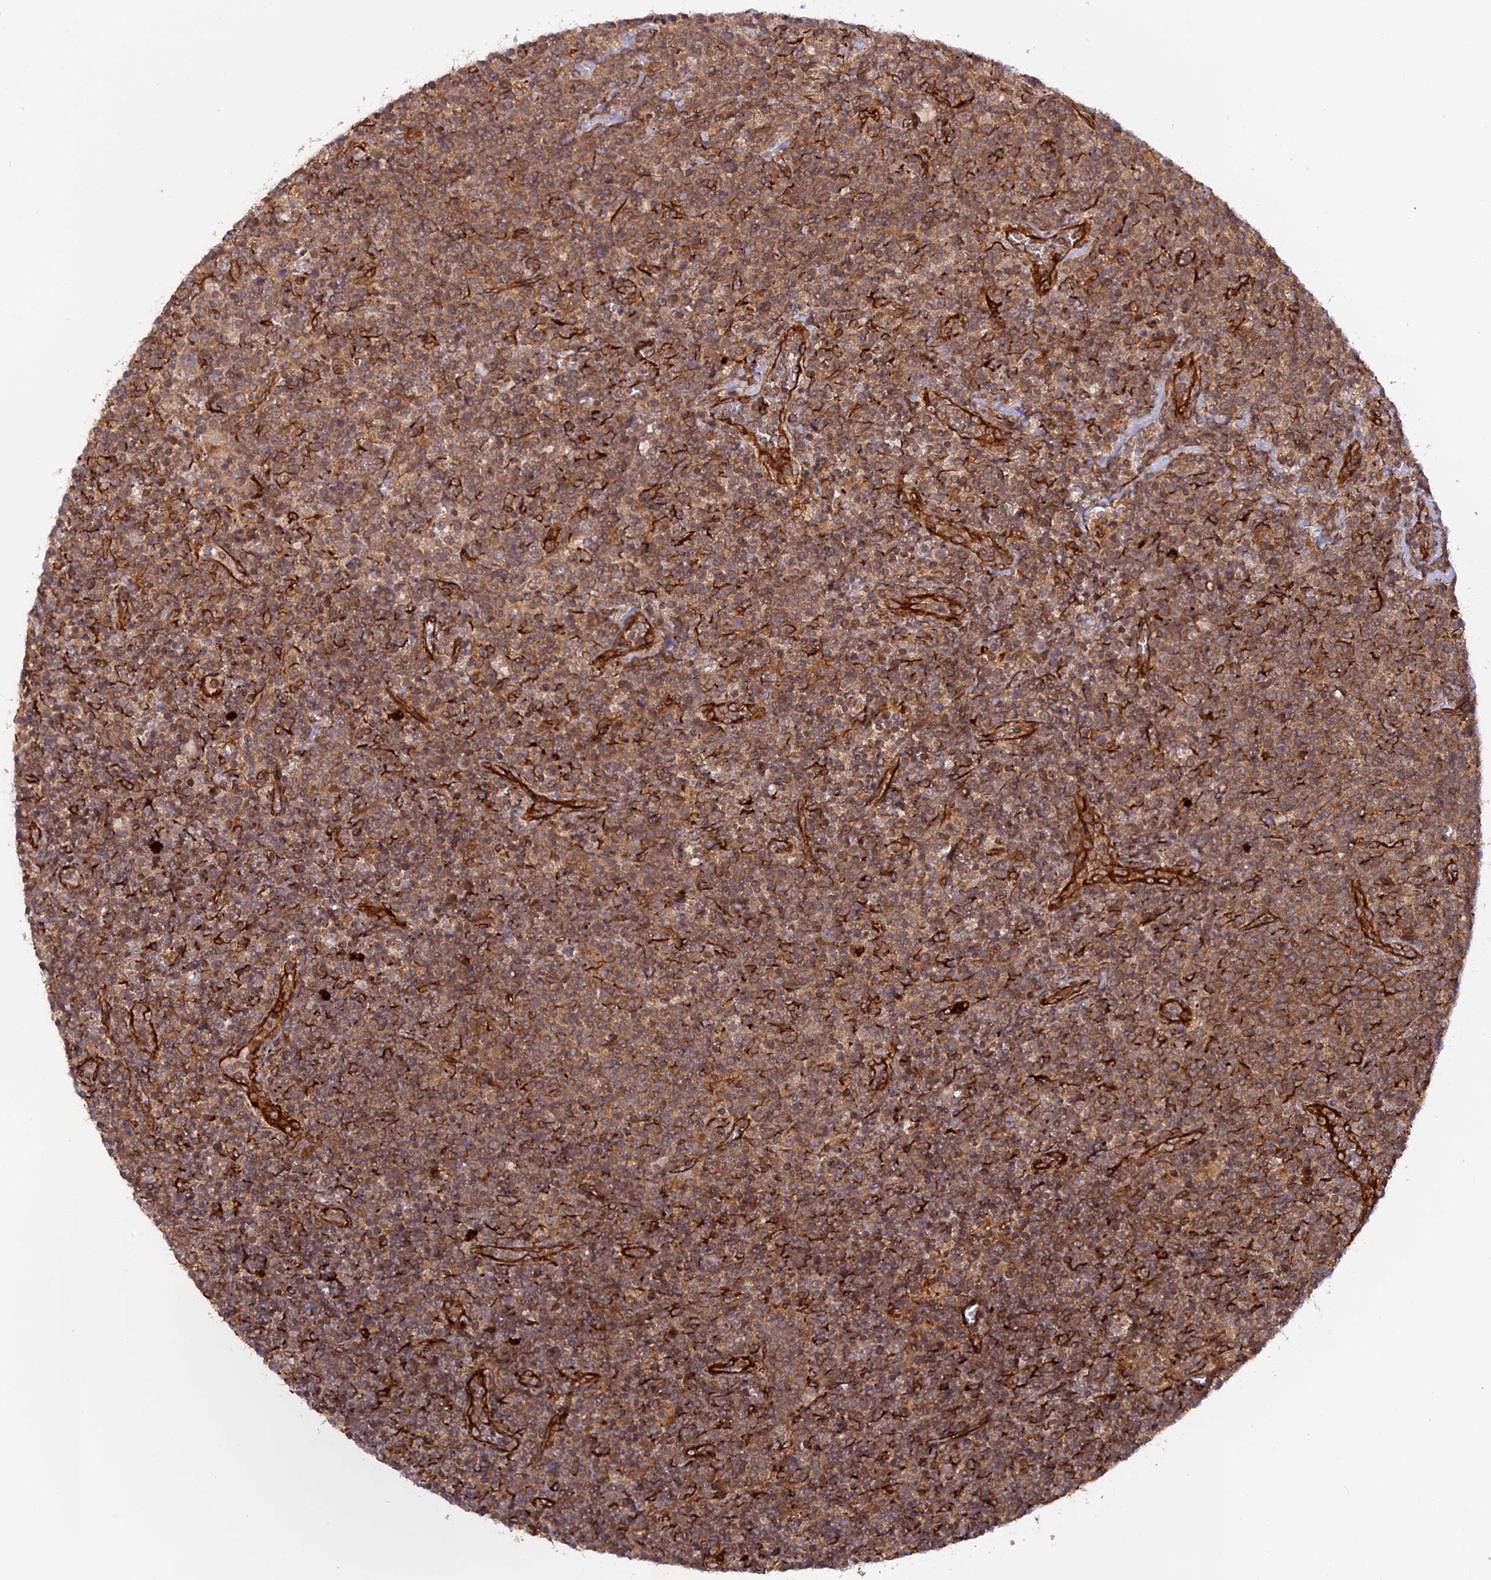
{"staining": {"intensity": "moderate", "quantity": ">75%", "location": "cytoplasmic/membranous"}, "tissue": "lymphoma", "cell_type": "Tumor cells", "image_type": "cancer", "snomed": [{"axis": "morphology", "description": "Malignant lymphoma, non-Hodgkin's type, High grade"}, {"axis": "topography", "description": "Lymph node"}], "caption": "Protein analysis of high-grade malignant lymphoma, non-Hodgkin's type tissue displays moderate cytoplasmic/membranous positivity in about >75% of tumor cells.", "gene": "PHLDB3", "patient": {"sex": "male", "age": 61}}